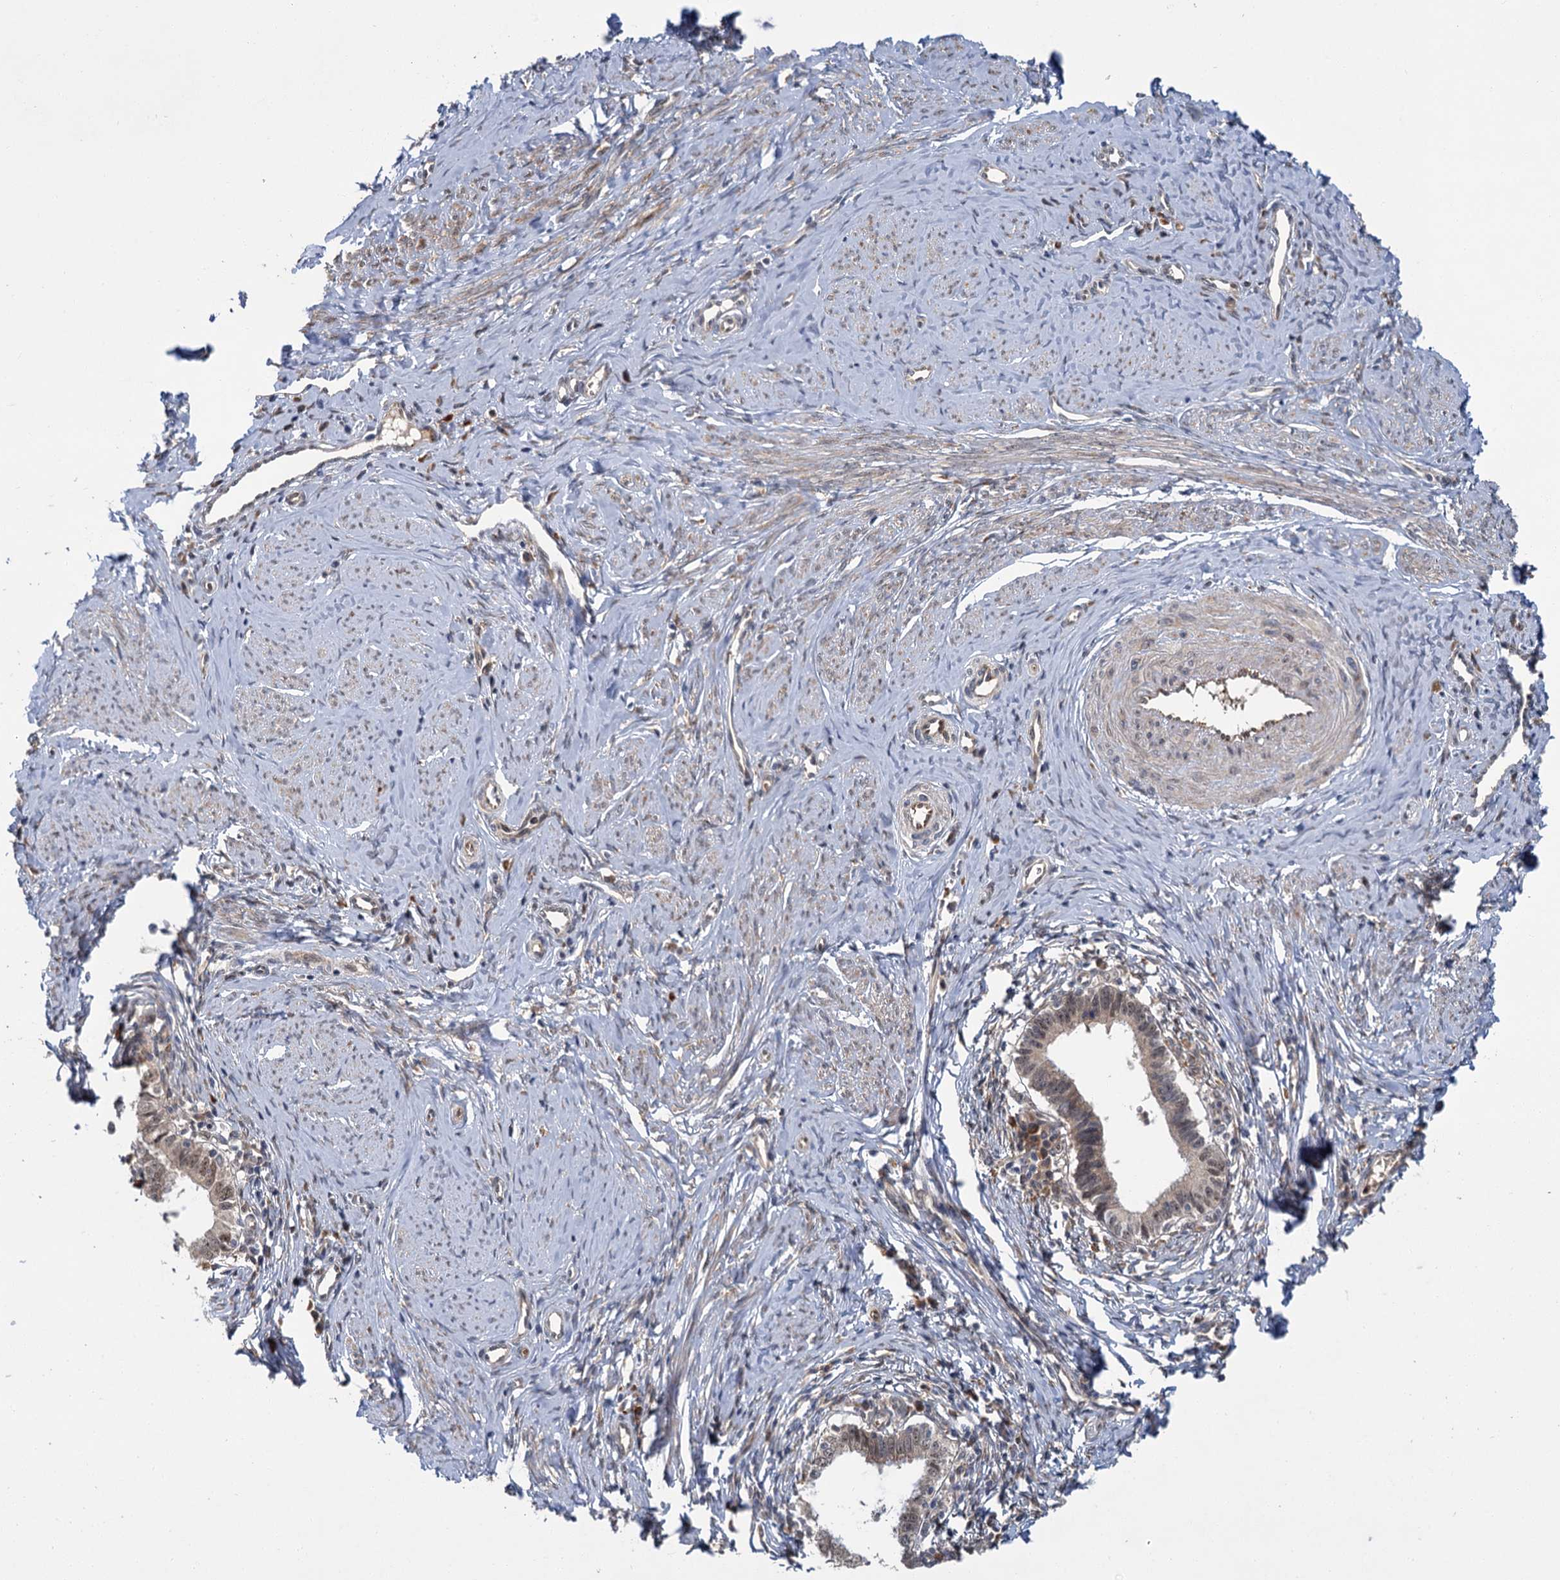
{"staining": {"intensity": "weak", "quantity": "25%-75%", "location": "cytoplasmic/membranous,nuclear"}, "tissue": "cervical cancer", "cell_type": "Tumor cells", "image_type": "cancer", "snomed": [{"axis": "morphology", "description": "Adenocarcinoma, NOS"}, {"axis": "topography", "description": "Cervix"}], "caption": "Protein analysis of adenocarcinoma (cervical) tissue displays weak cytoplasmic/membranous and nuclear staining in about 25%-75% of tumor cells. The protein of interest is shown in brown color, while the nuclei are stained blue.", "gene": "APBA2", "patient": {"sex": "female", "age": 36}}